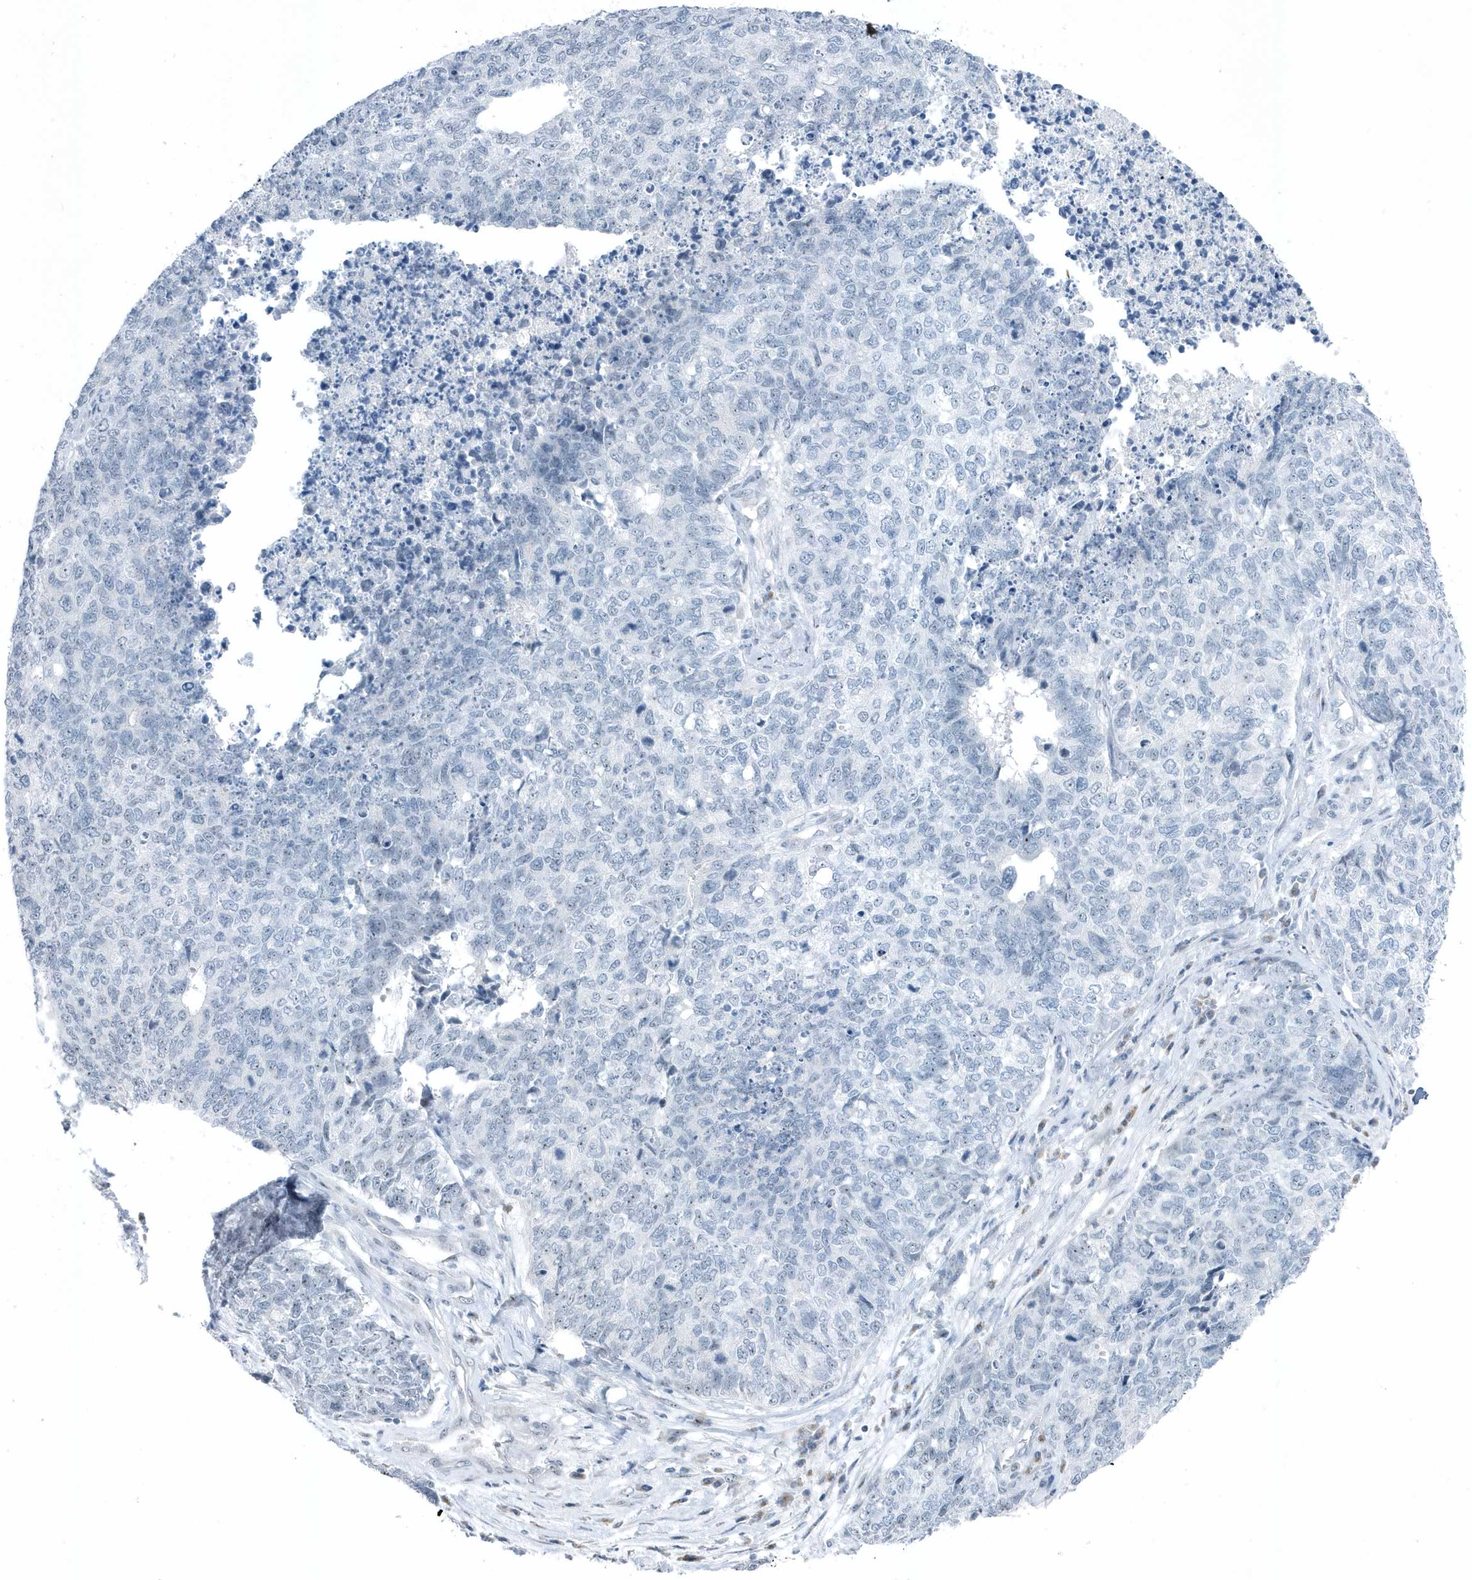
{"staining": {"intensity": "negative", "quantity": "none", "location": "none"}, "tissue": "cervical cancer", "cell_type": "Tumor cells", "image_type": "cancer", "snomed": [{"axis": "morphology", "description": "Squamous cell carcinoma, NOS"}, {"axis": "topography", "description": "Cervix"}], "caption": "IHC micrograph of neoplastic tissue: cervical cancer stained with DAB (3,3'-diaminobenzidine) exhibits no significant protein positivity in tumor cells.", "gene": "RPF2", "patient": {"sex": "female", "age": 63}}